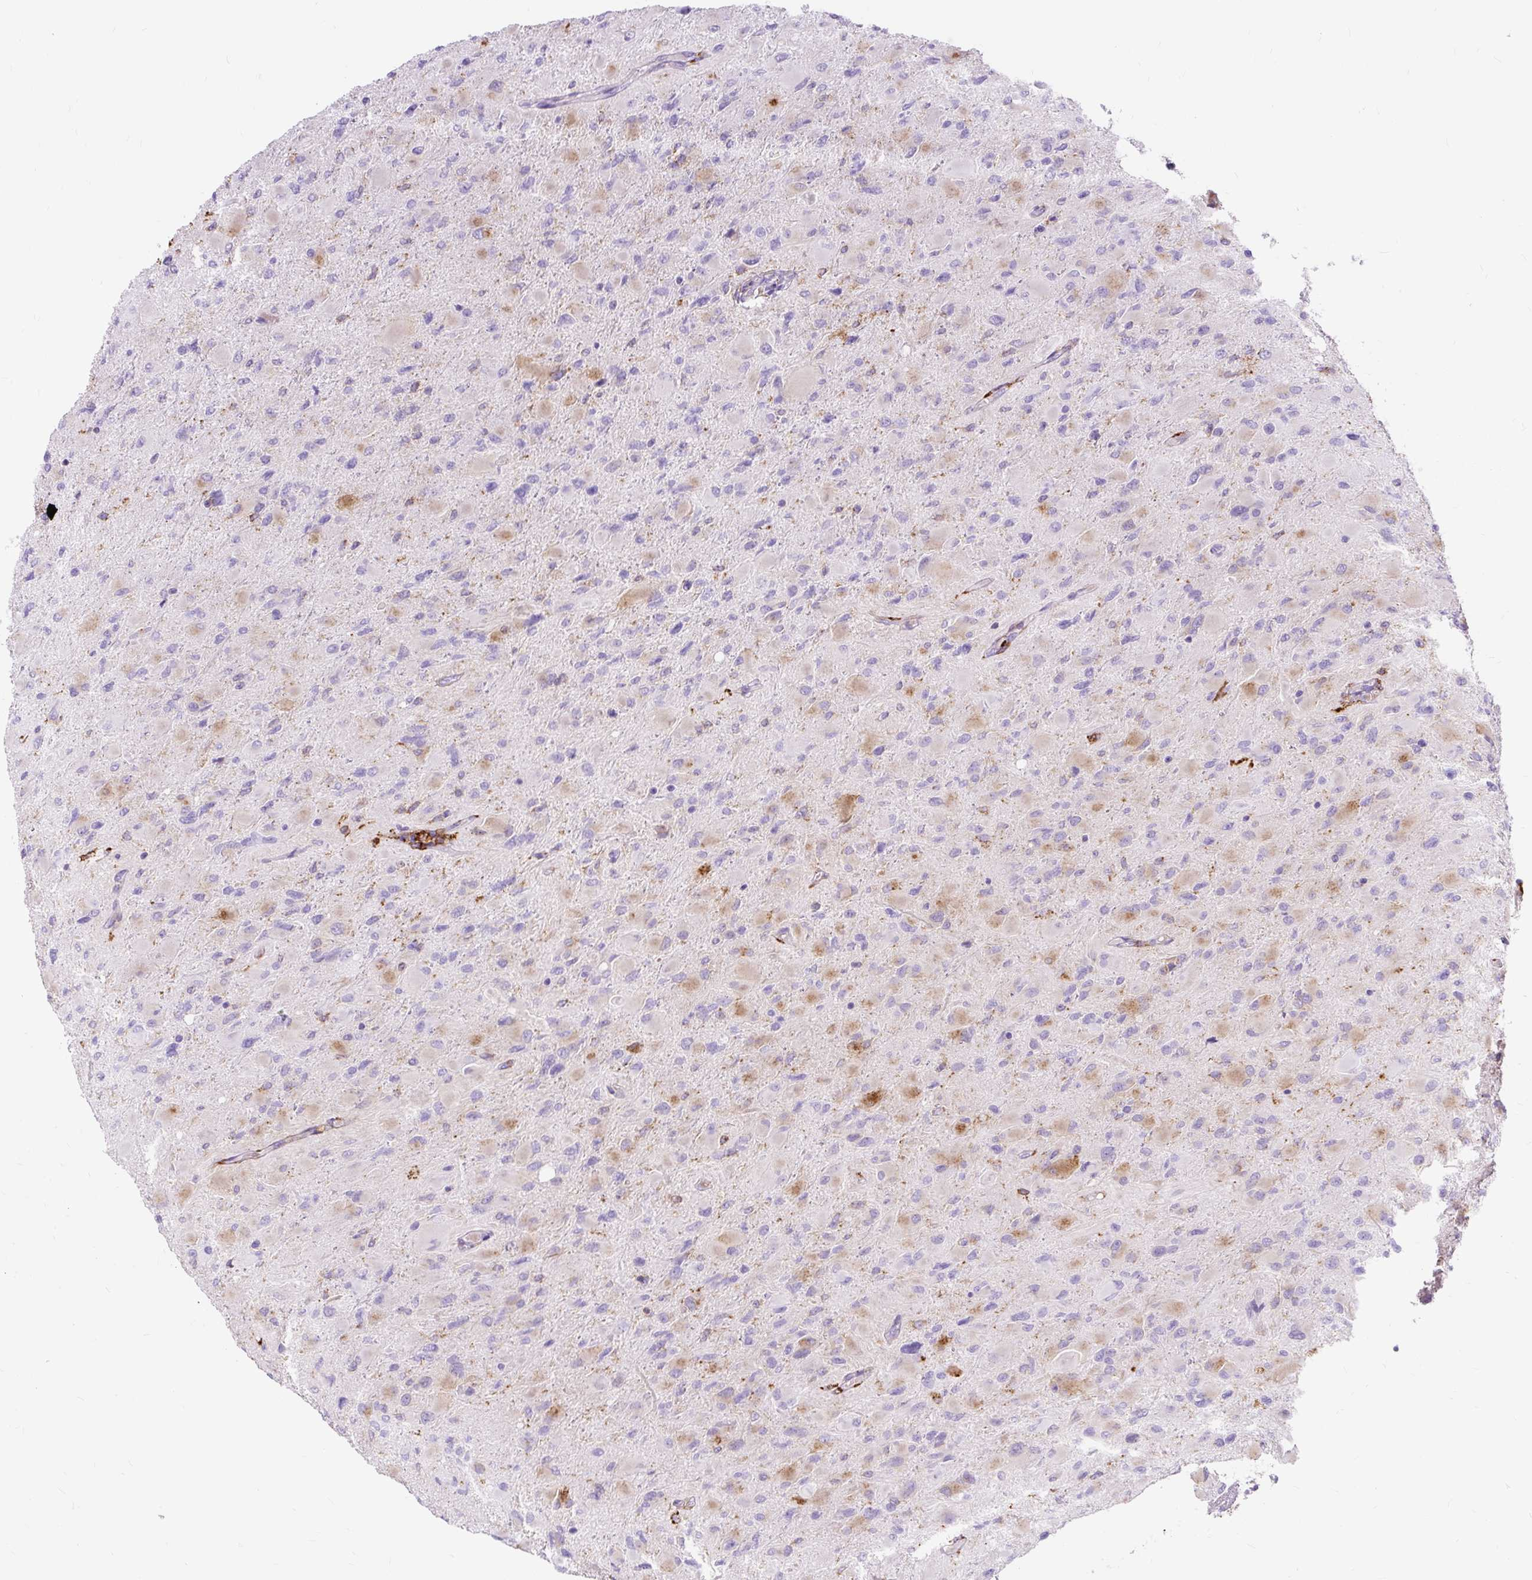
{"staining": {"intensity": "moderate", "quantity": "<25%", "location": "cytoplasmic/membranous"}, "tissue": "glioma", "cell_type": "Tumor cells", "image_type": "cancer", "snomed": [{"axis": "morphology", "description": "Glioma, malignant, High grade"}, {"axis": "topography", "description": "Cerebral cortex"}], "caption": "Malignant glioma (high-grade) stained with IHC demonstrates moderate cytoplasmic/membranous positivity in about <25% of tumor cells.", "gene": "HLA-DRA", "patient": {"sex": "female", "age": 36}}